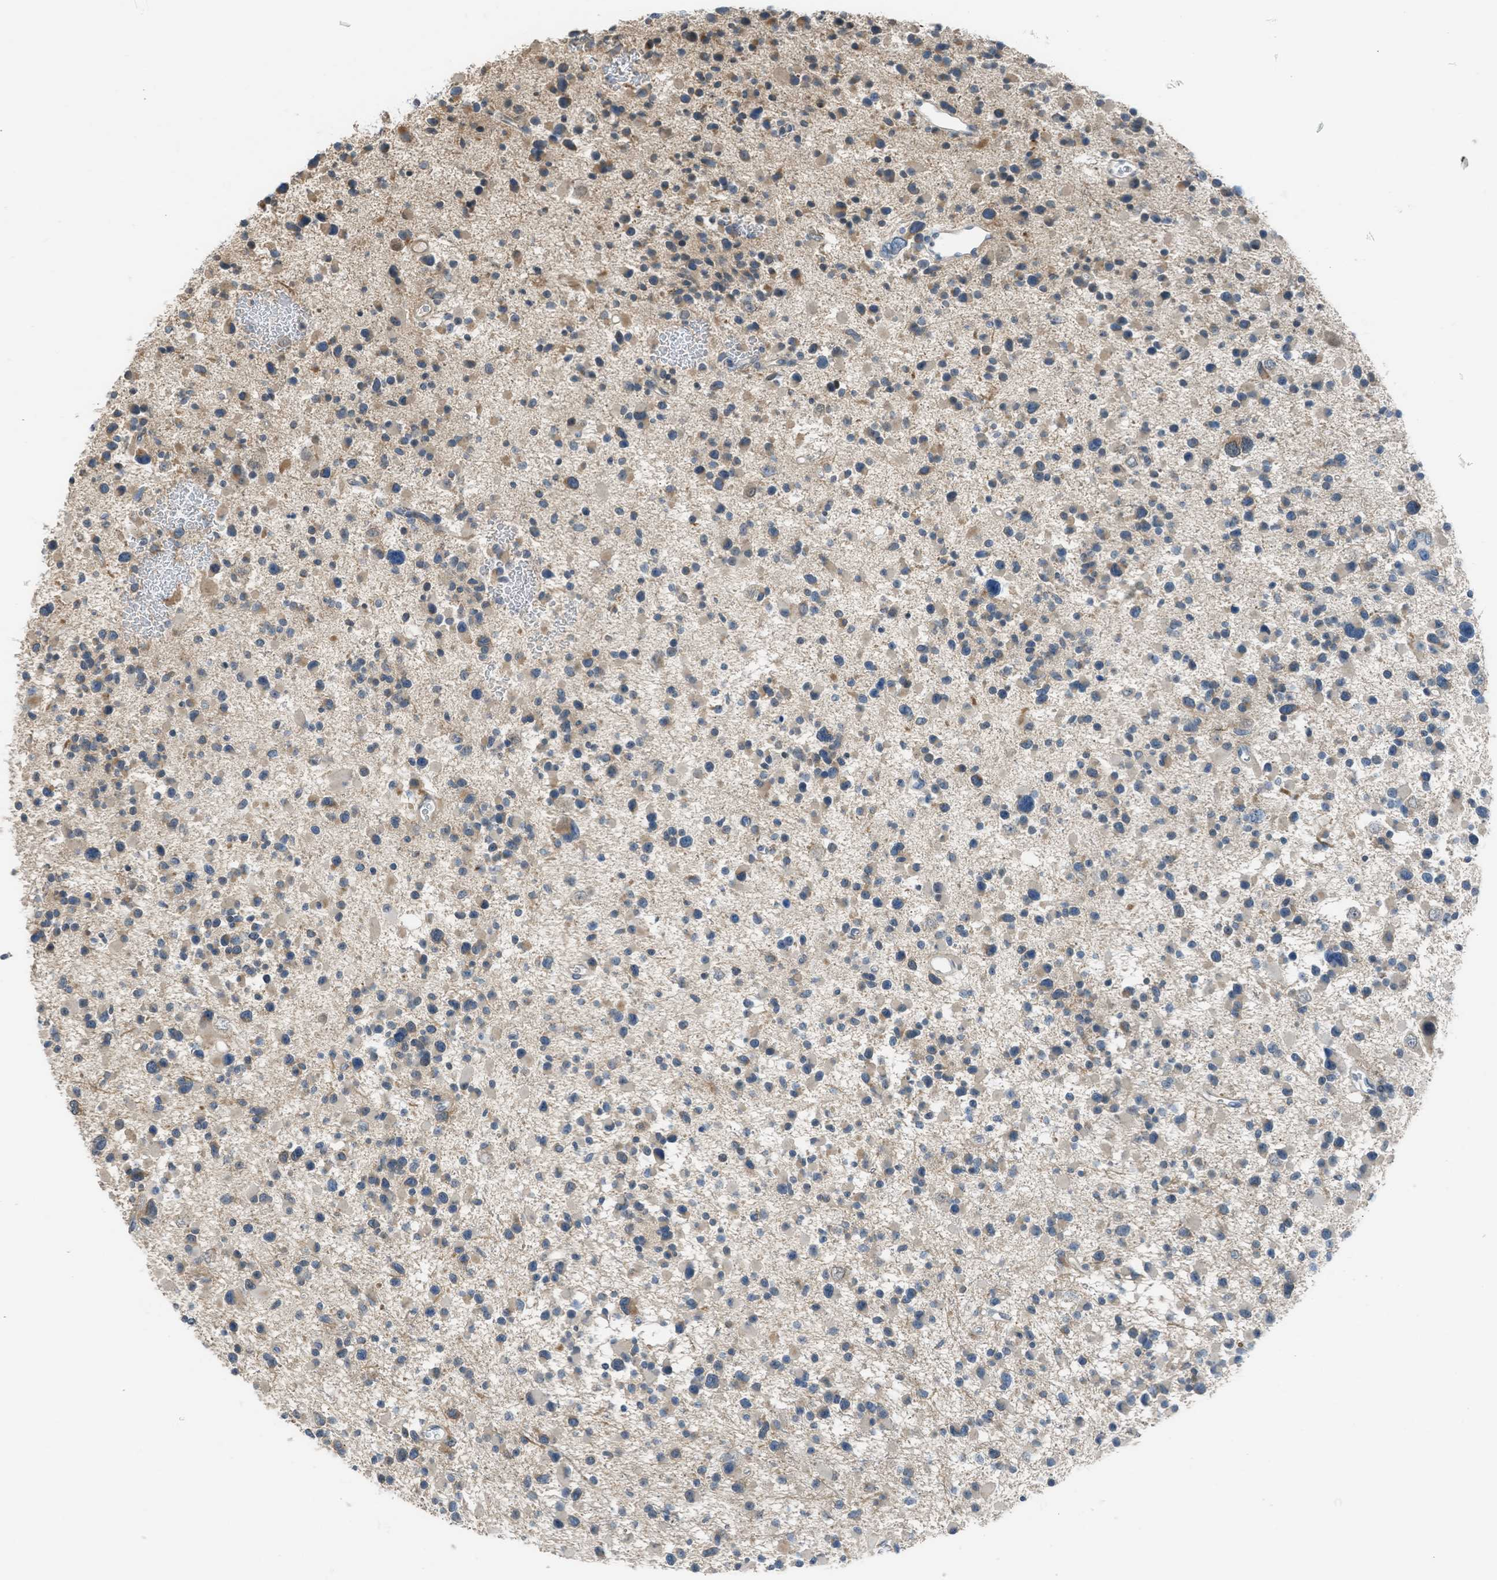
{"staining": {"intensity": "weak", "quantity": "25%-75%", "location": "cytoplasmic/membranous"}, "tissue": "glioma", "cell_type": "Tumor cells", "image_type": "cancer", "snomed": [{"axis": "morphology", "description": "Glioma, malignant, Low grade"}, {"axis": "topography", "description": "Brain"}], "caption": "Immunohistochemistry staining of malignant low-grade glioma, which exhibits low levels of weak cytoplasmic/membranous expression in about 25%-75% of tumor cells indicating weak cytoplasmic/membranous protein expression. The staining was performed using DAB (brown) for protein detection and nuclei were counterstained in hematoxylin (blue).", "gene": "TTBK2", "patient": {"sex": "female", "age": 22}}